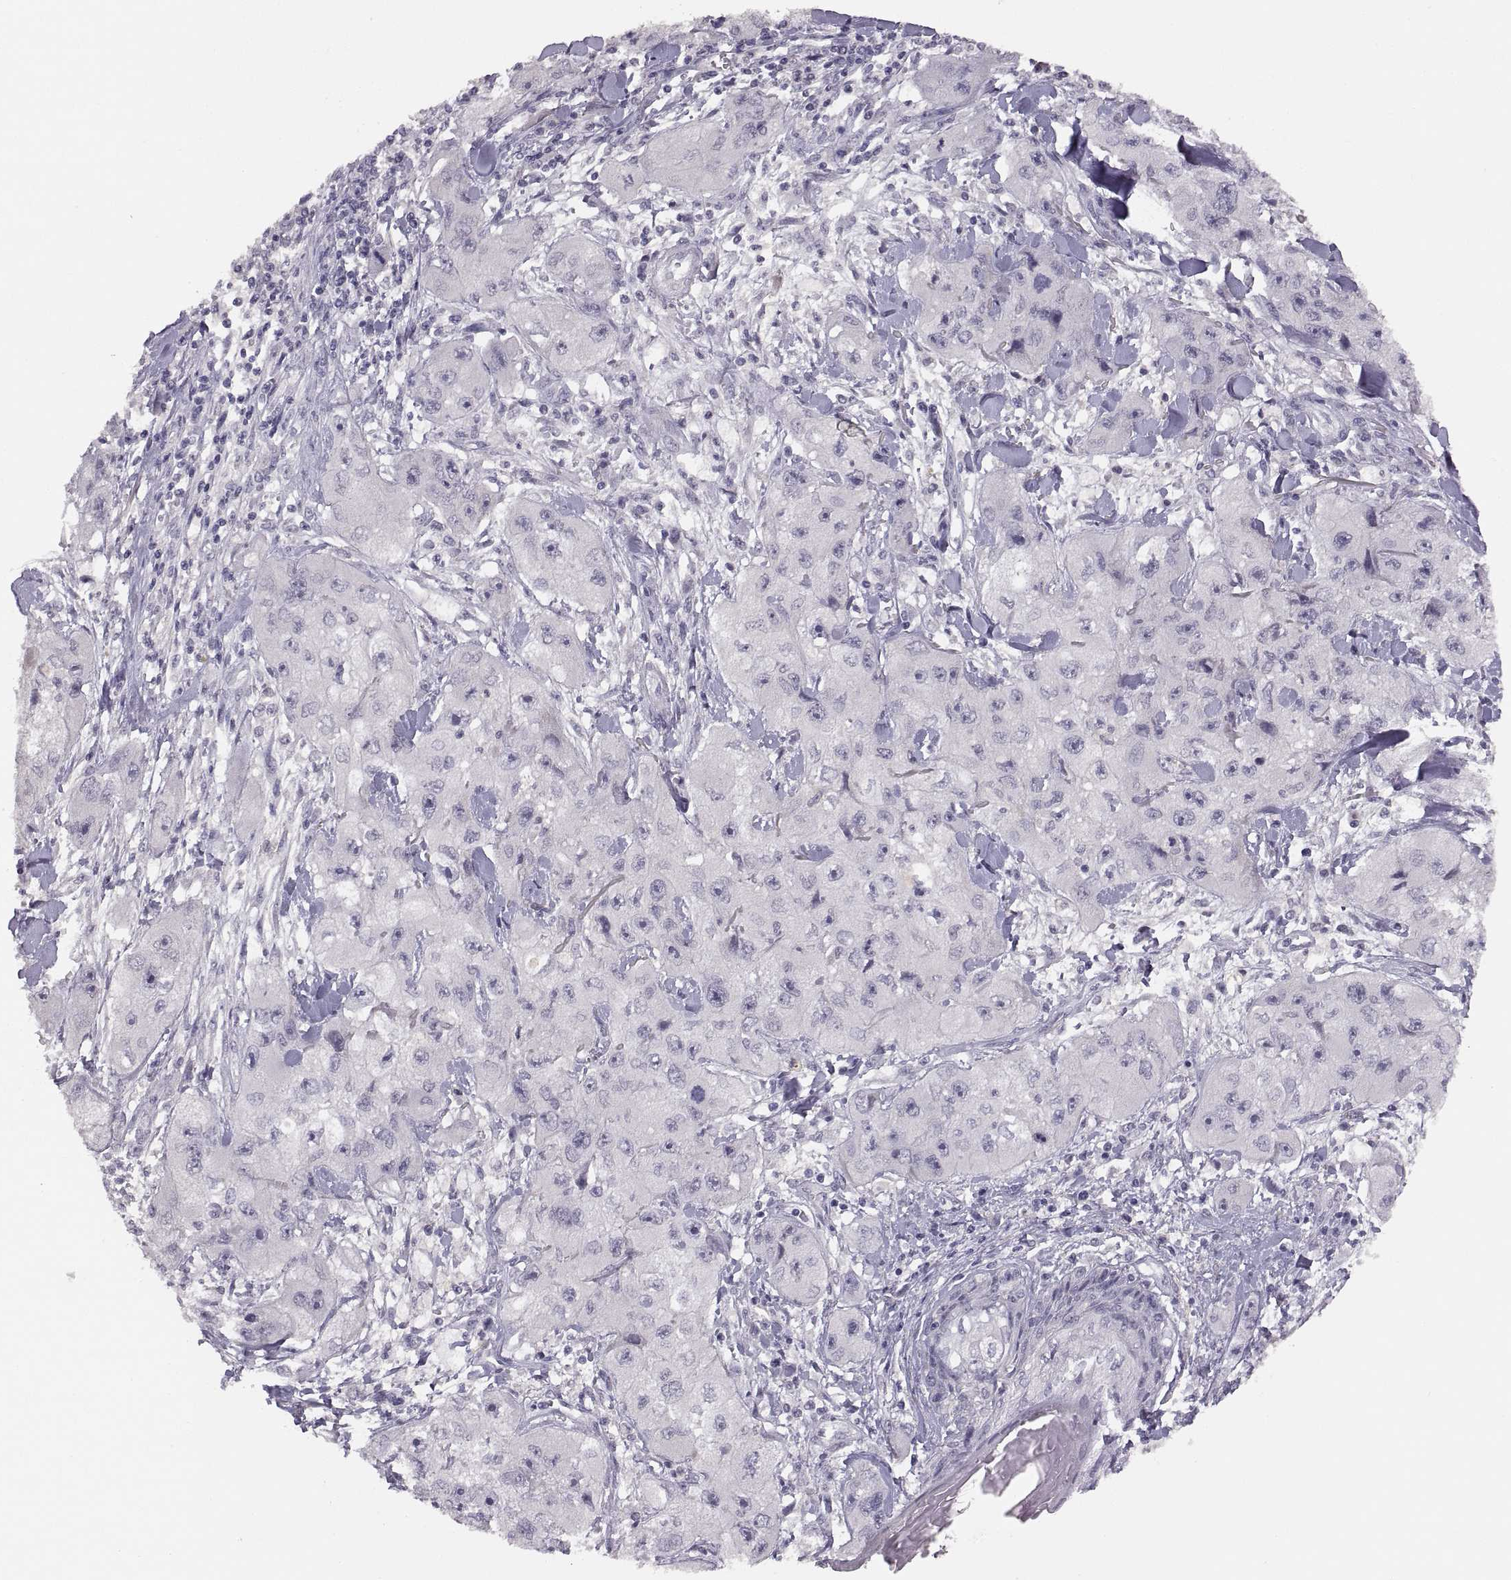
{"staining": {"intensity": "negative", "quantity": "none", "location": "none"}, "tissue": "skin cancer", "cell_type": "Tumor cells", "image_type": "cancer", "snomed": [{"axis": "morphology", "description": "Squamous cell carcinoma, NOS"}, {"axis": "topography", "description": "Skin"}, {"axis": "topography", "description": "Subcutis"}], "caption": "An image of skin squamous cell carcinoma stained for a protein shows no brown staining in tumor cells. (Stains: DAB (3,3'-diaminobenzidine) immunohistochemistry (IHC) with hematoxylin counter stain, Microscopy: brightfield microscopy at high magnification).", "gene": "CDH2", "patient": {"sex": "male", "age": 73}}